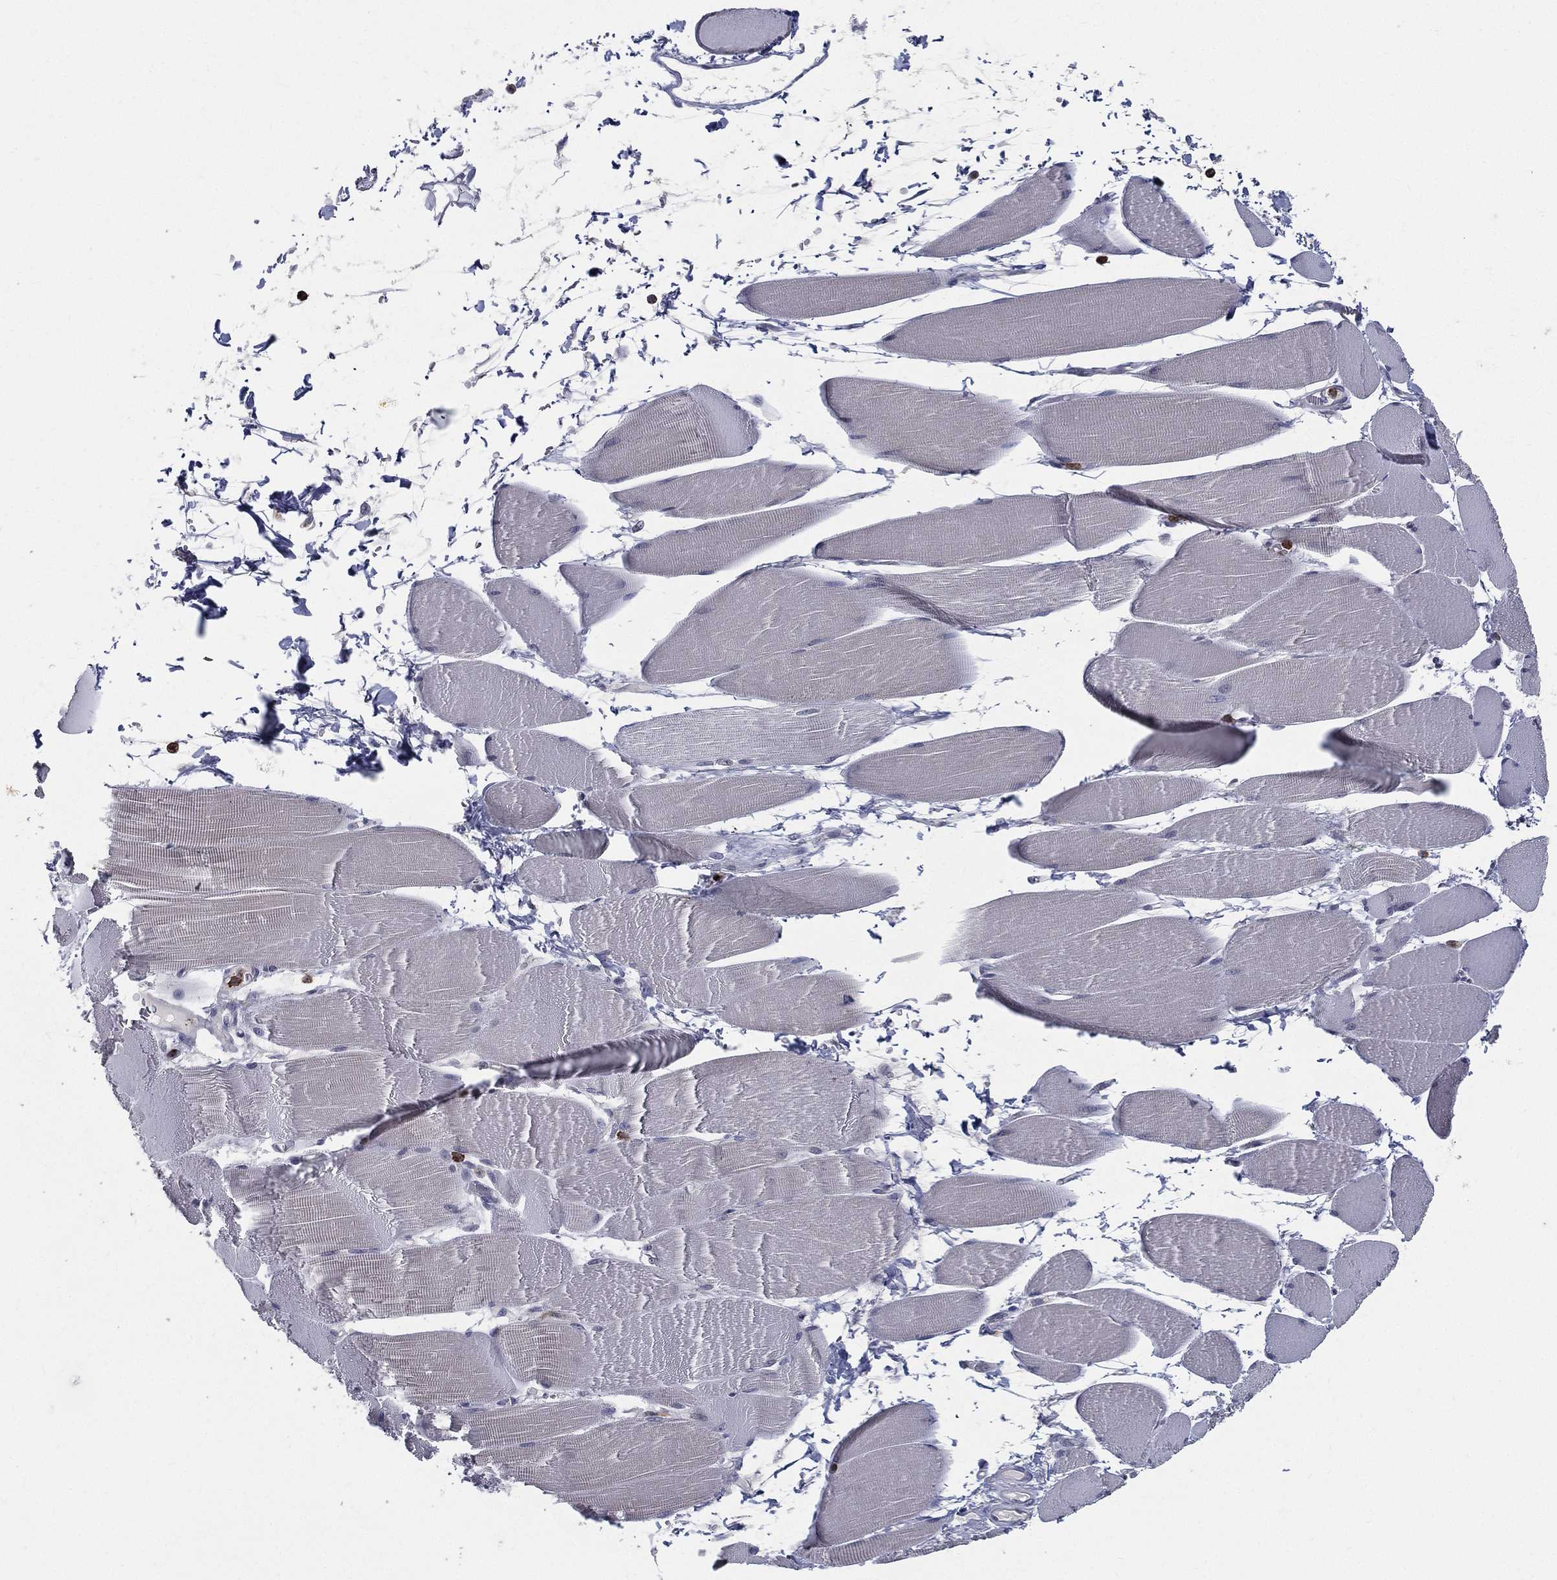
{"staining": {"intensity": "negative", "quantity": "none", "location": "none"}, "tissue": "skeletal muscle", "cell_type": "Myocytes", "image_type": "normal", "snomed": [{"axis": "morphology", "description": "Normal tissue, NOS"}, {"axis": "topography", "description": "Skeletal muscle"}], "caption": "Protein analysis of unremarkable skeletal muscle displays no significant positivity in myocytes. The staining was performed using DAB to visualize the protein expression in brown, while the nuclei were stained in blue with hematoxylin (Magnification: 20x).", "gene": "EVI2B", "patient": {"sex": "male", "age": 56}}